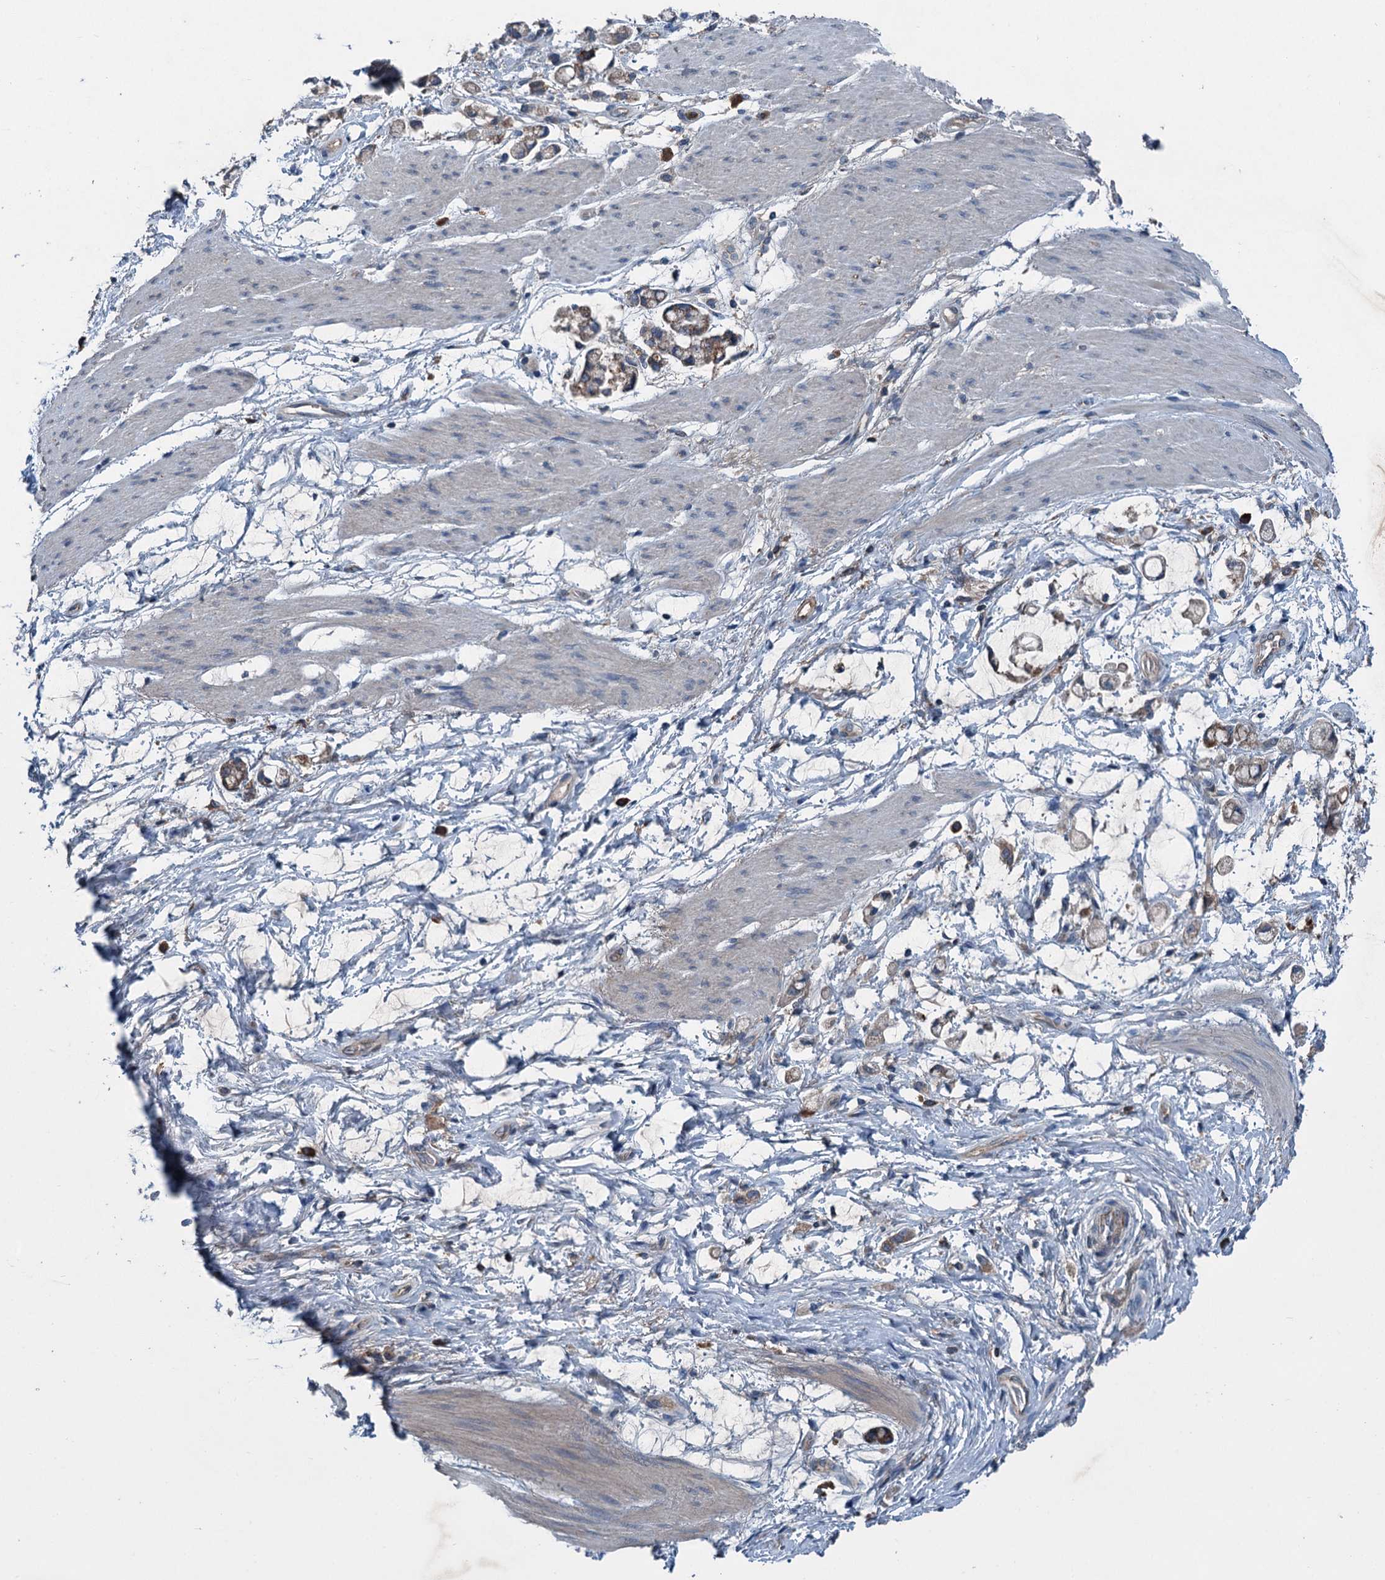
{"staining": {"intensity": "weak", "quantity": "25%-75%", "location": "cytoplasmic/membranous"}, "tissue": "stomach cancer", "cell_type": "Tumor cells", "image_type": "cancer", "snomed": [{"axis": "morphology", "description": "Adenocarcinoma, NOS"}, {"axis": "topography", "description": "Stomach"}], "caption": "Stomach cancer (adenocarcinoma) was stained to show a protein in brown. There is low levels of weak cytoplasmic/membranous positivity in about 25%-75% of tumor cells. Using DAB (3,3'-diaminobenzidine) (brown) and hematoxylin (blue) stains, captured at high magnification using brightfield microscopy.", "gene": "PDSS1", "patient": {"sex": "female", "age": 60}}